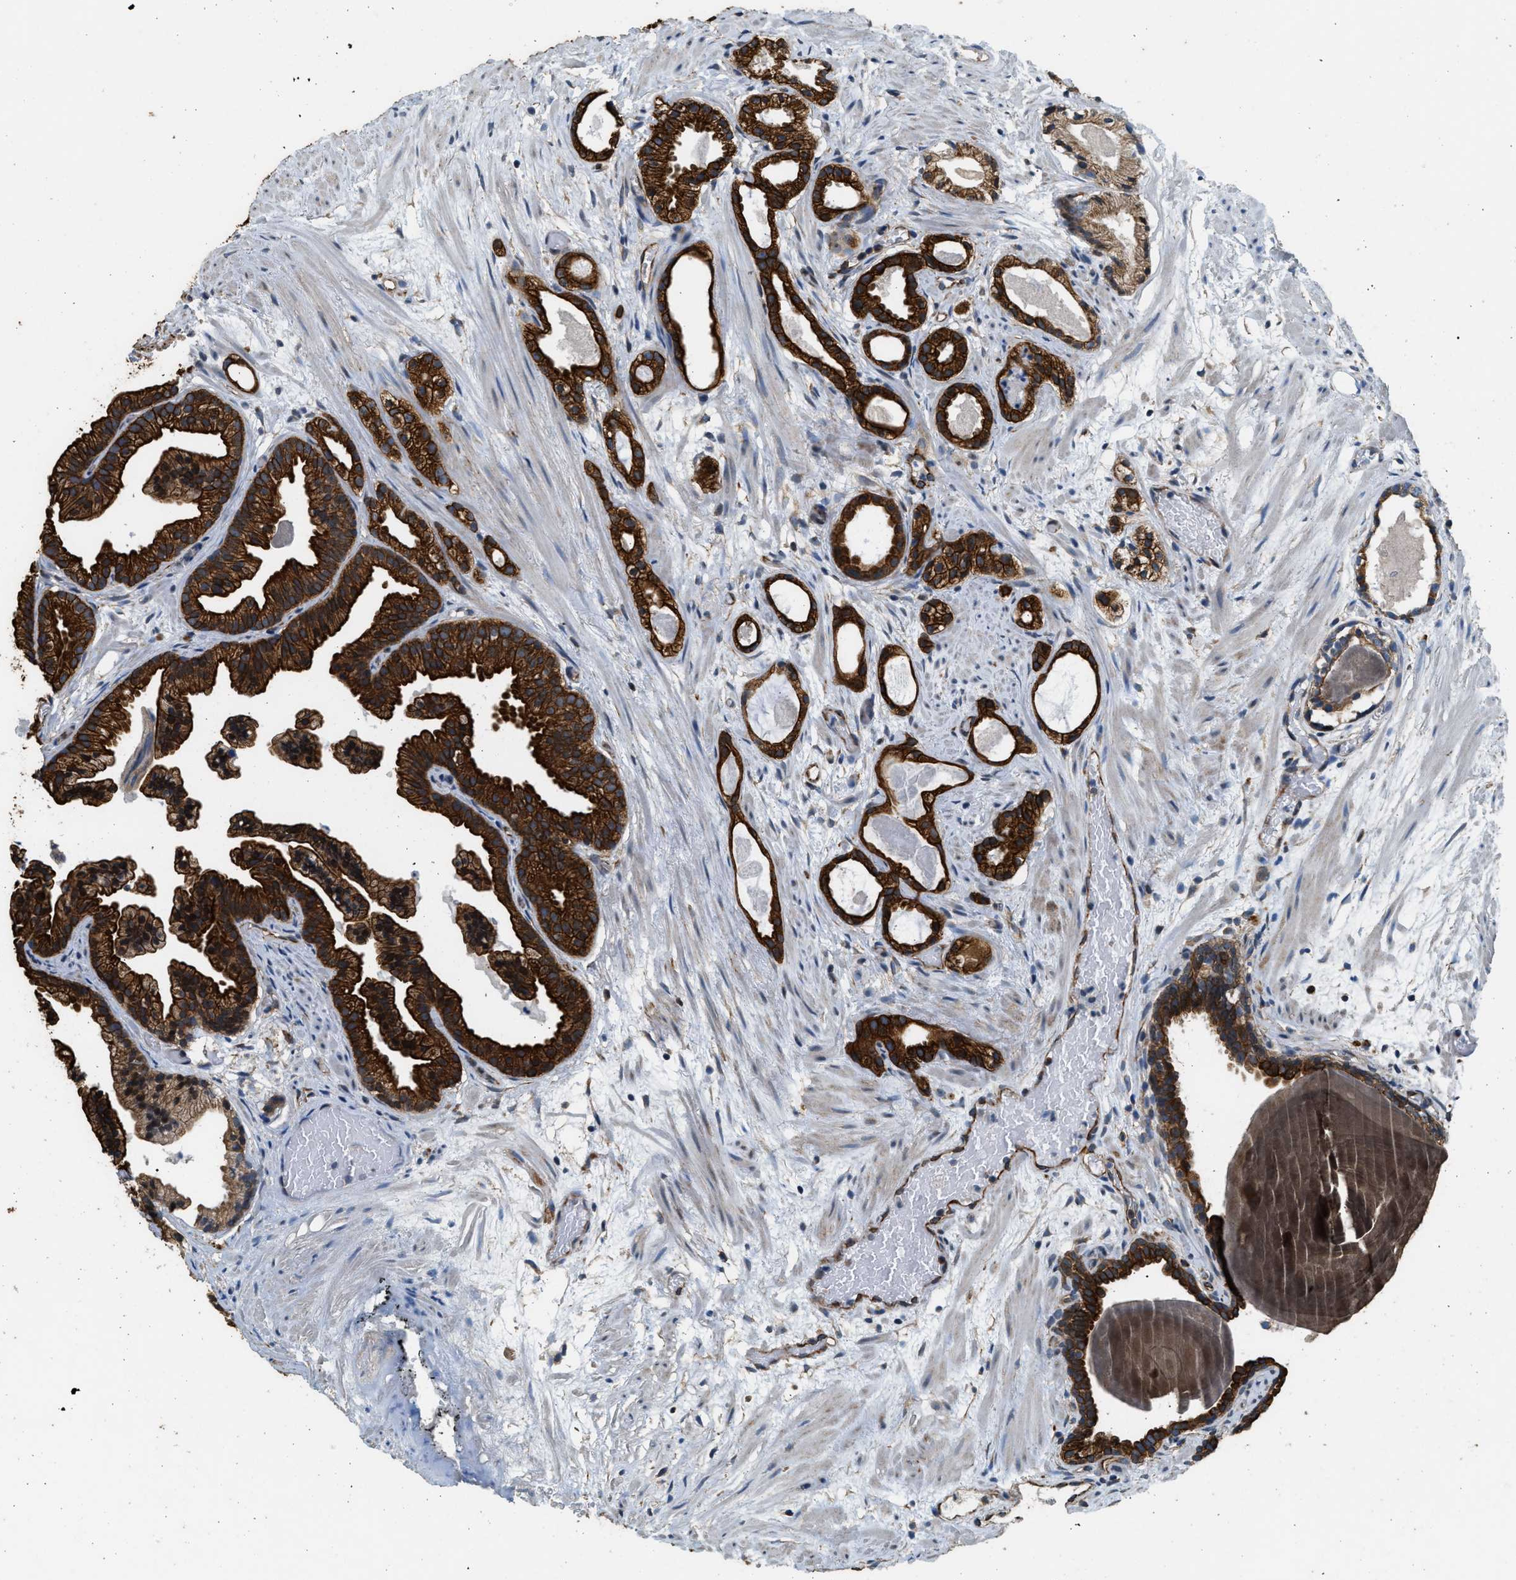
{"staining": {"intensity": "strong", "quantity": ">75%", "location": "cytoplasmic/membranous"}, "tissue": "prostate cancer", "cell_type": "Tumor cells", "image_type": "cancer", "snomed": [{"axis": "morphology", "description": "Adenocarcinoma, Low grade"}, {"axis": "topography", "description": "Prostate"}], "caption": "This histopathology image shows immunohistochemistry staining of human prostate cancer (adenocarcinoma (low-grade)), with high strong cytoplasmic/membranous staining in approximately >75% of tumor cells.", "gene": "PCLO", "patient": {"sex": "male", "age": 89}}